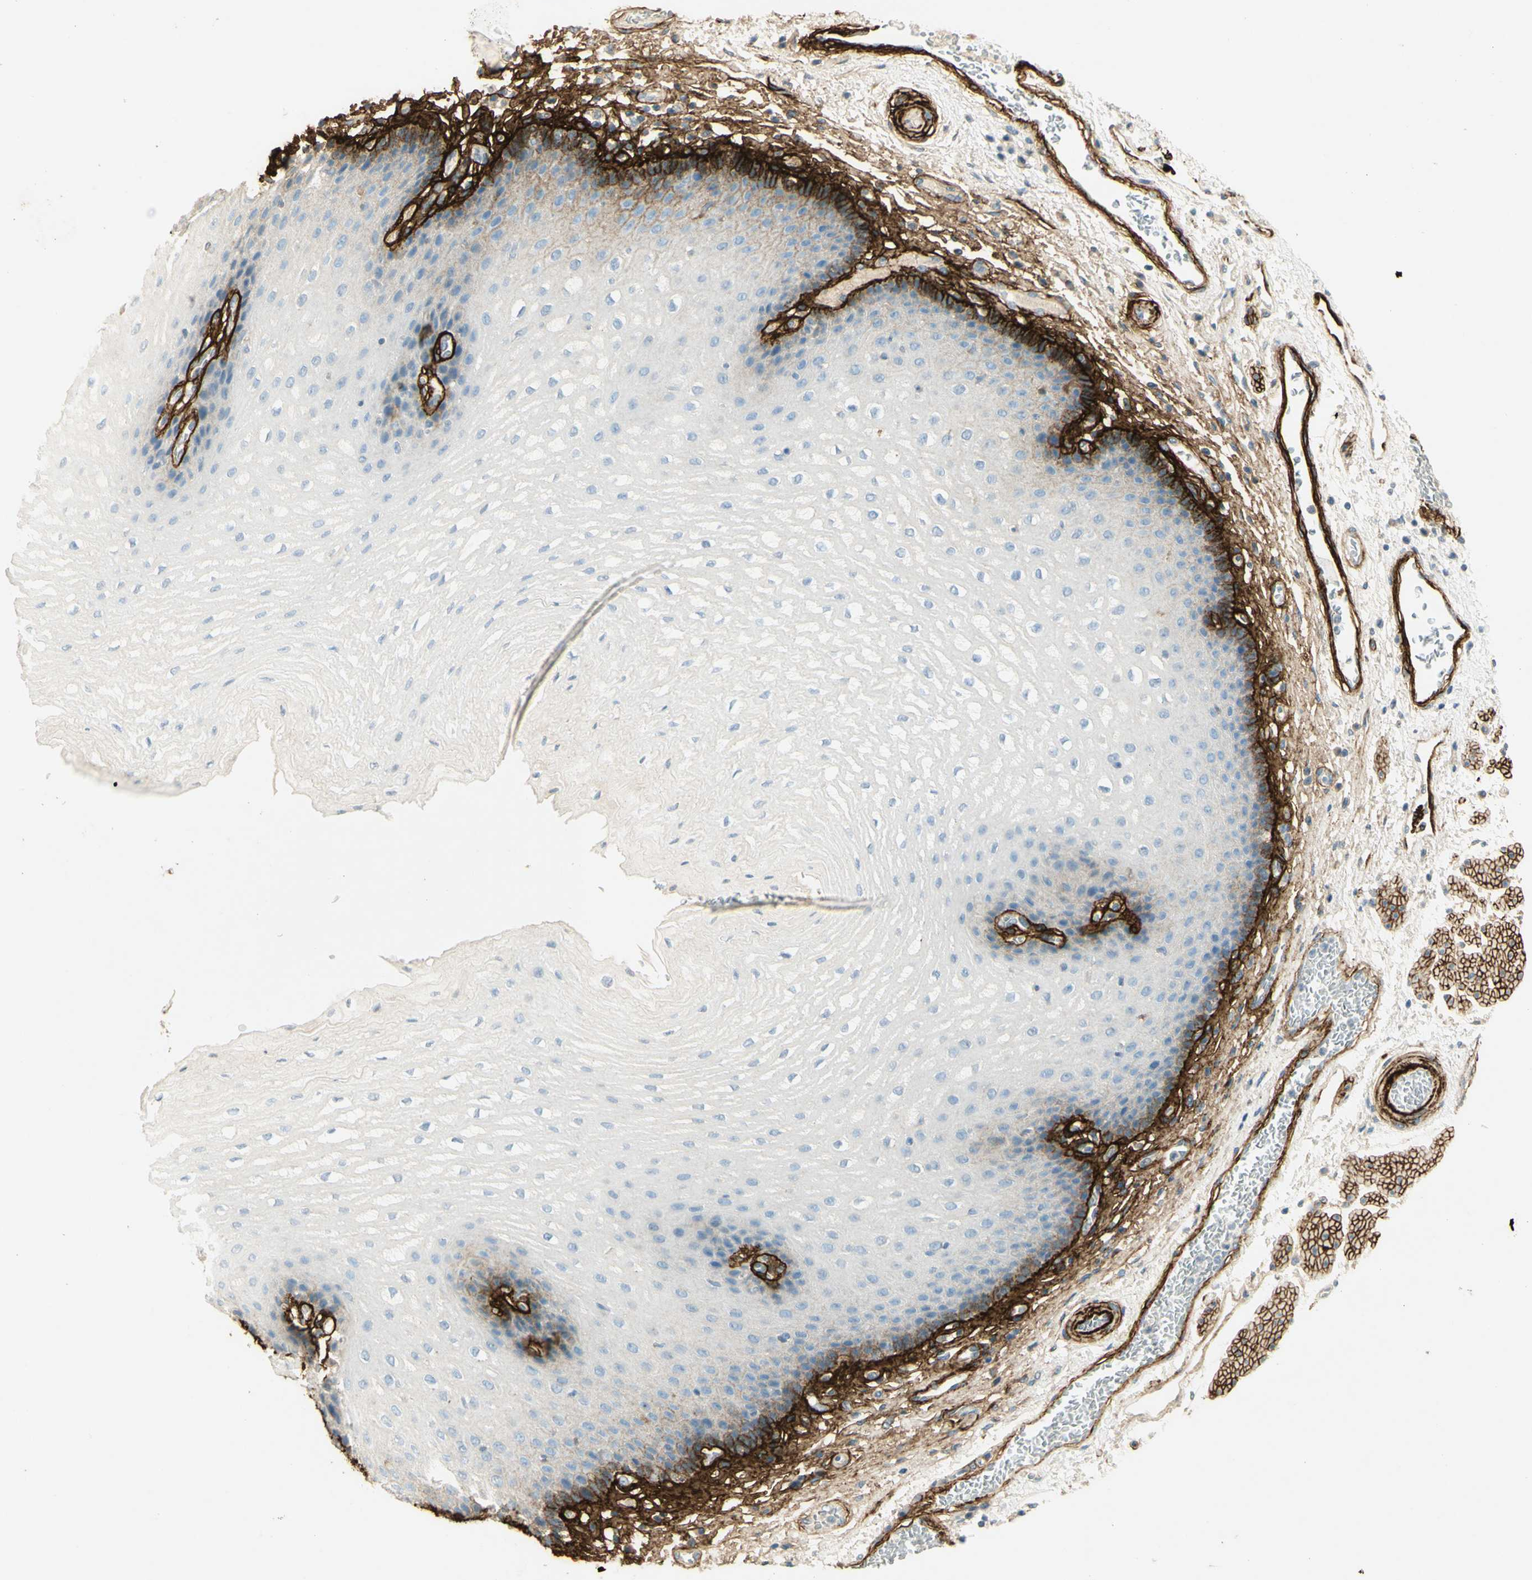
{"staining": {"intensity": "strong", "quantity": "<25%", "location": "cytoplasmic/membranous"}, "tissue": "esophagus", "cell_type": "Squamous epithelial cells", "image_type": "normal", "snomed": [{"axis": "morphology", "description": "Normal tissue, NOS"}, {"axis": "topography", "description": "Esophagus"}], "caption": "Esophagus stained with a brown dye shows strong cytoplasmic/membranous positive positivity in approximately <25% of squamous epithelial cells.", "gene": "TNN", "patient": {"sex": "male", "age": 54}}